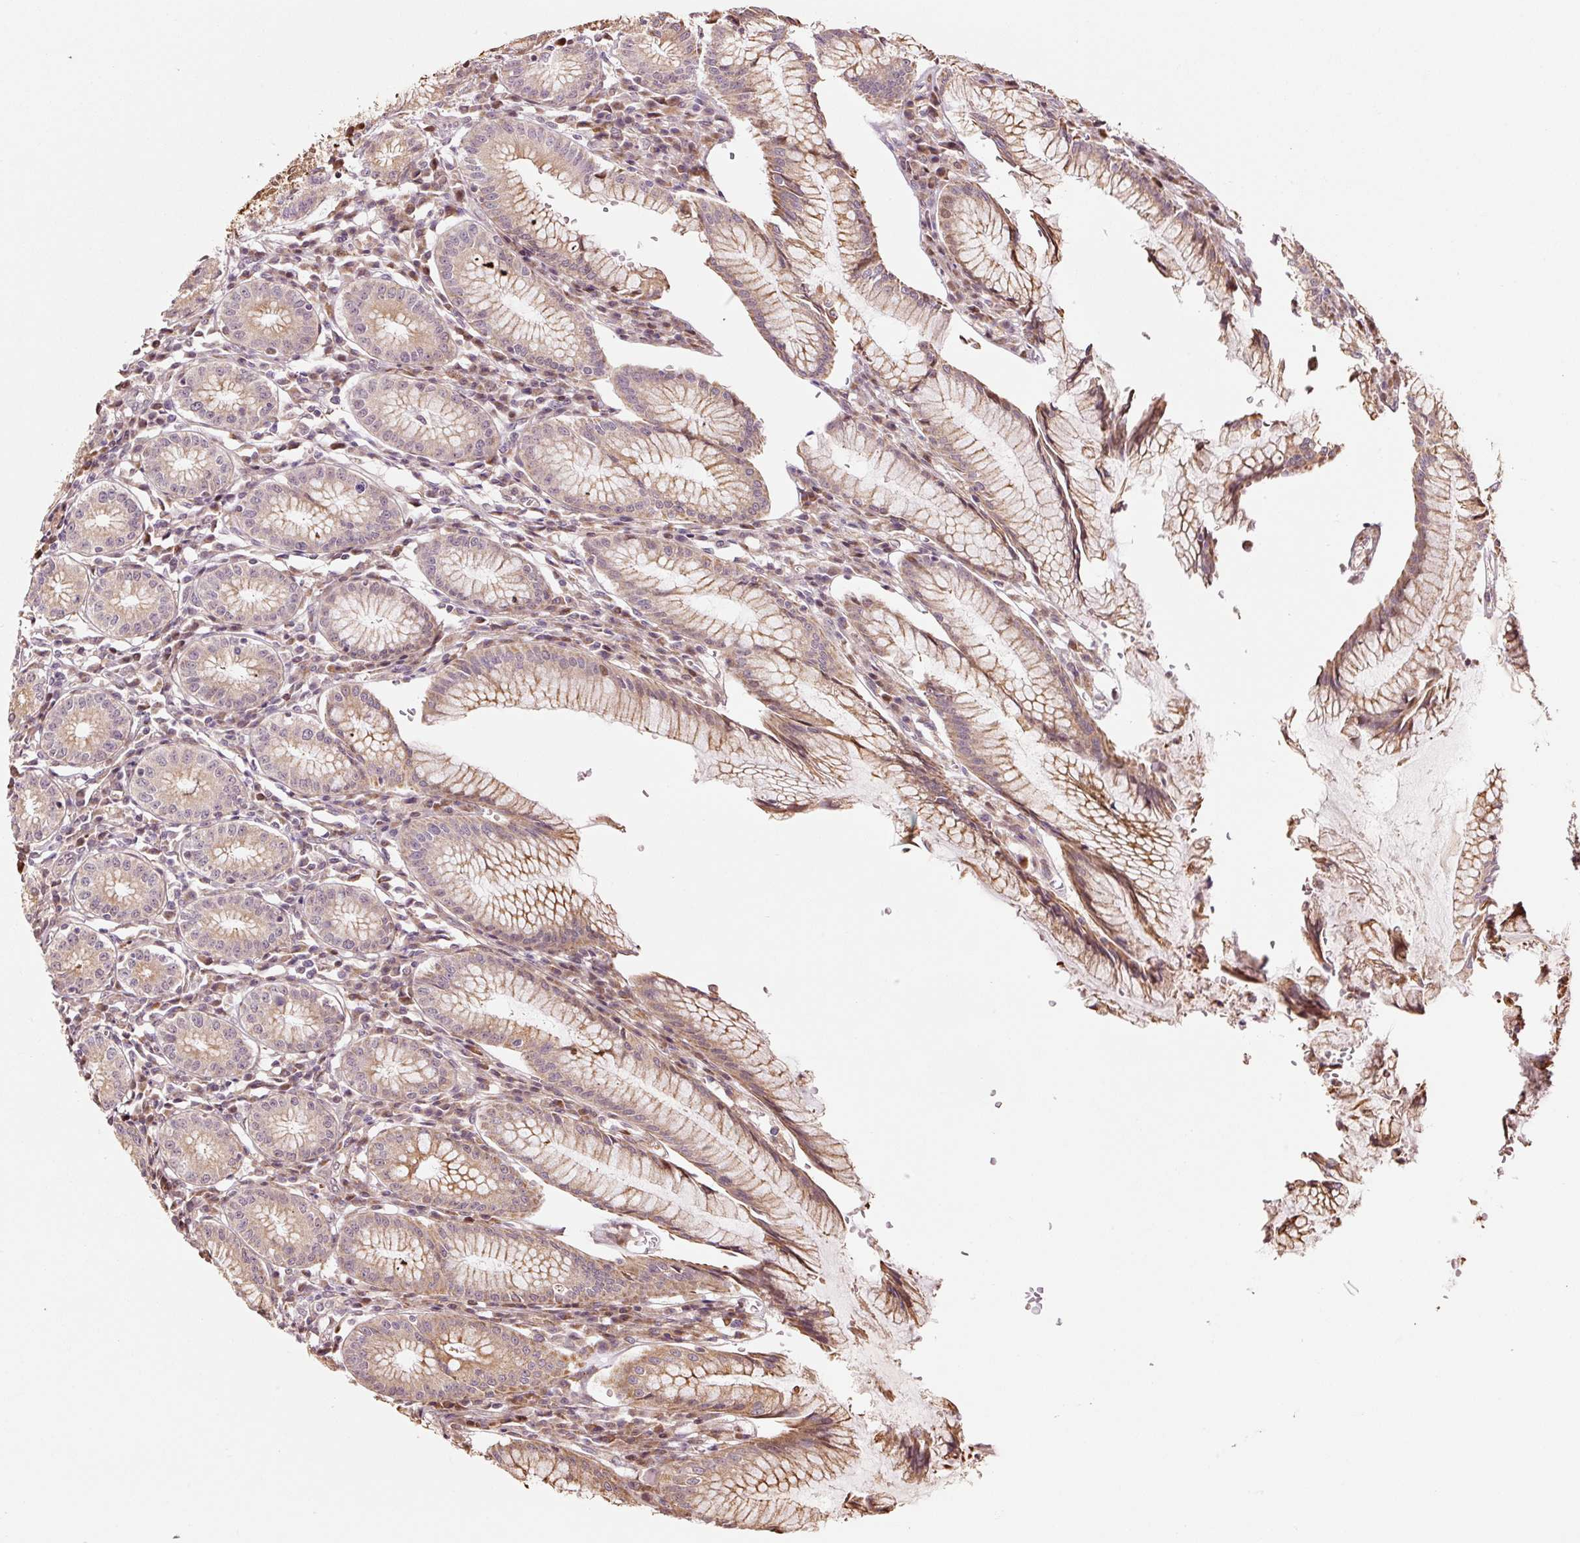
{"staining": {"intensity": "strong", "quantity": "25%-75%", "location": "cytoplasmic/membranous"}, "tissue": "stomach", "cell_type": "Glandular cells", "image_type": "normal", "snomed": [{"axis": "morphology", "description": "Normal tissue, NOS"}, {"axis": "topography", "description": "Stomach"}], "caption": "This photomicrograph shows unremarkable stomach stained with immunohistochemistry (IHC) to label a protein in brown. The cytoplasmic/membranous of glandular cells show strong positivity for the protein. Nuclei are counter-stained blue.", "gene": "ETF1", "patient": {"sex": "male", "age": 55}}